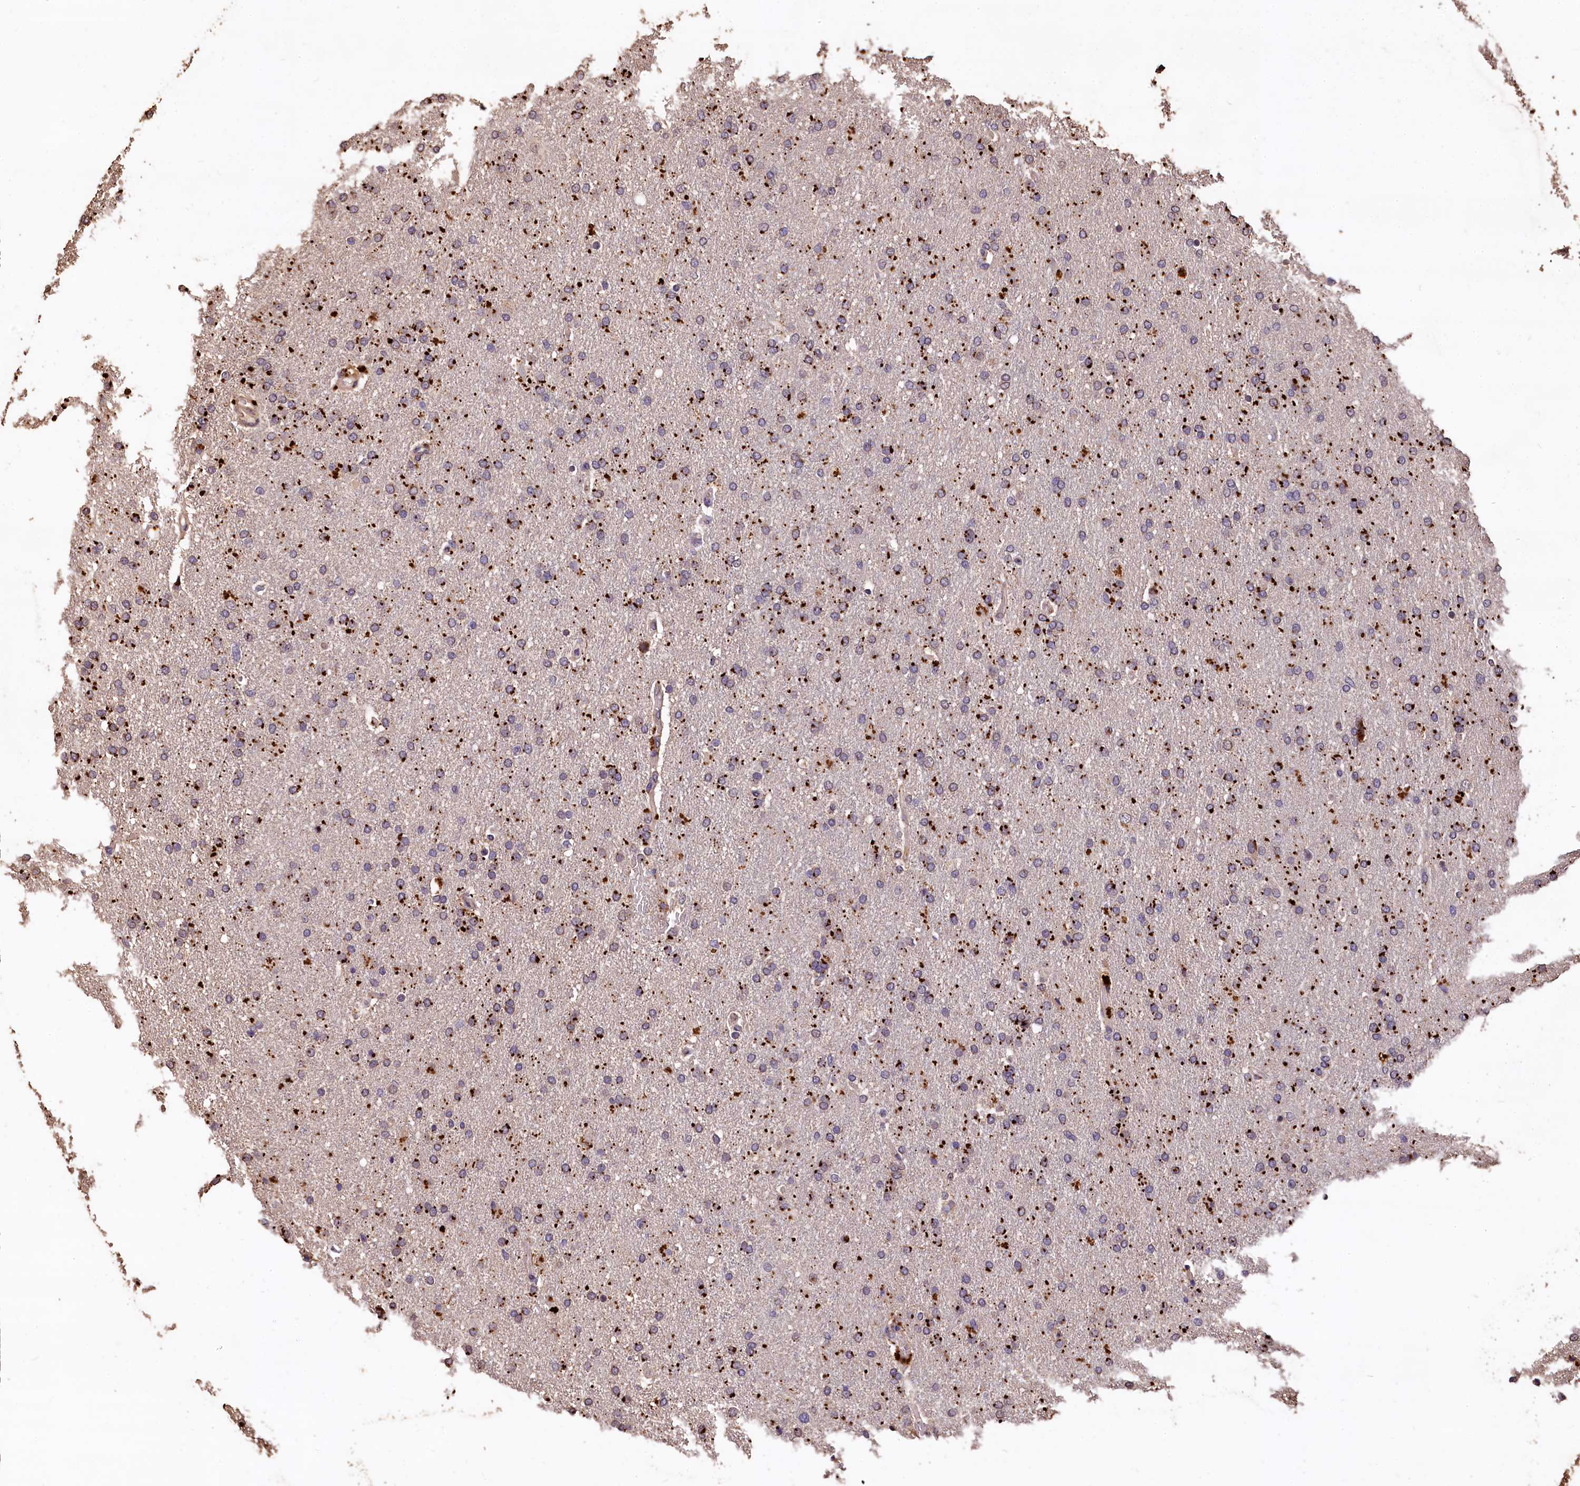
{"staining": {"intensity": "strong", "quantity": "<25%", "location": "cytoplasmic/membranous"}, "tissue": "glioma", "cell_type": "Tumor cells", "image_type": "cancer", "snomed": [{"axis": "morphology", "description": "Glioma, malignant, High grade"}, {"axis": "topography", "description": "Brain"}], "caption": "Immunohistochemical staining of human high-grade glioma (malignant) displays strong cytoplasmic/membranous protein staining in about <25% of tumor cells. (IHC, brightfield microscopy, high magnification).", "gene": "LSM4", "patient": {"sex": "male", "age": 72}}